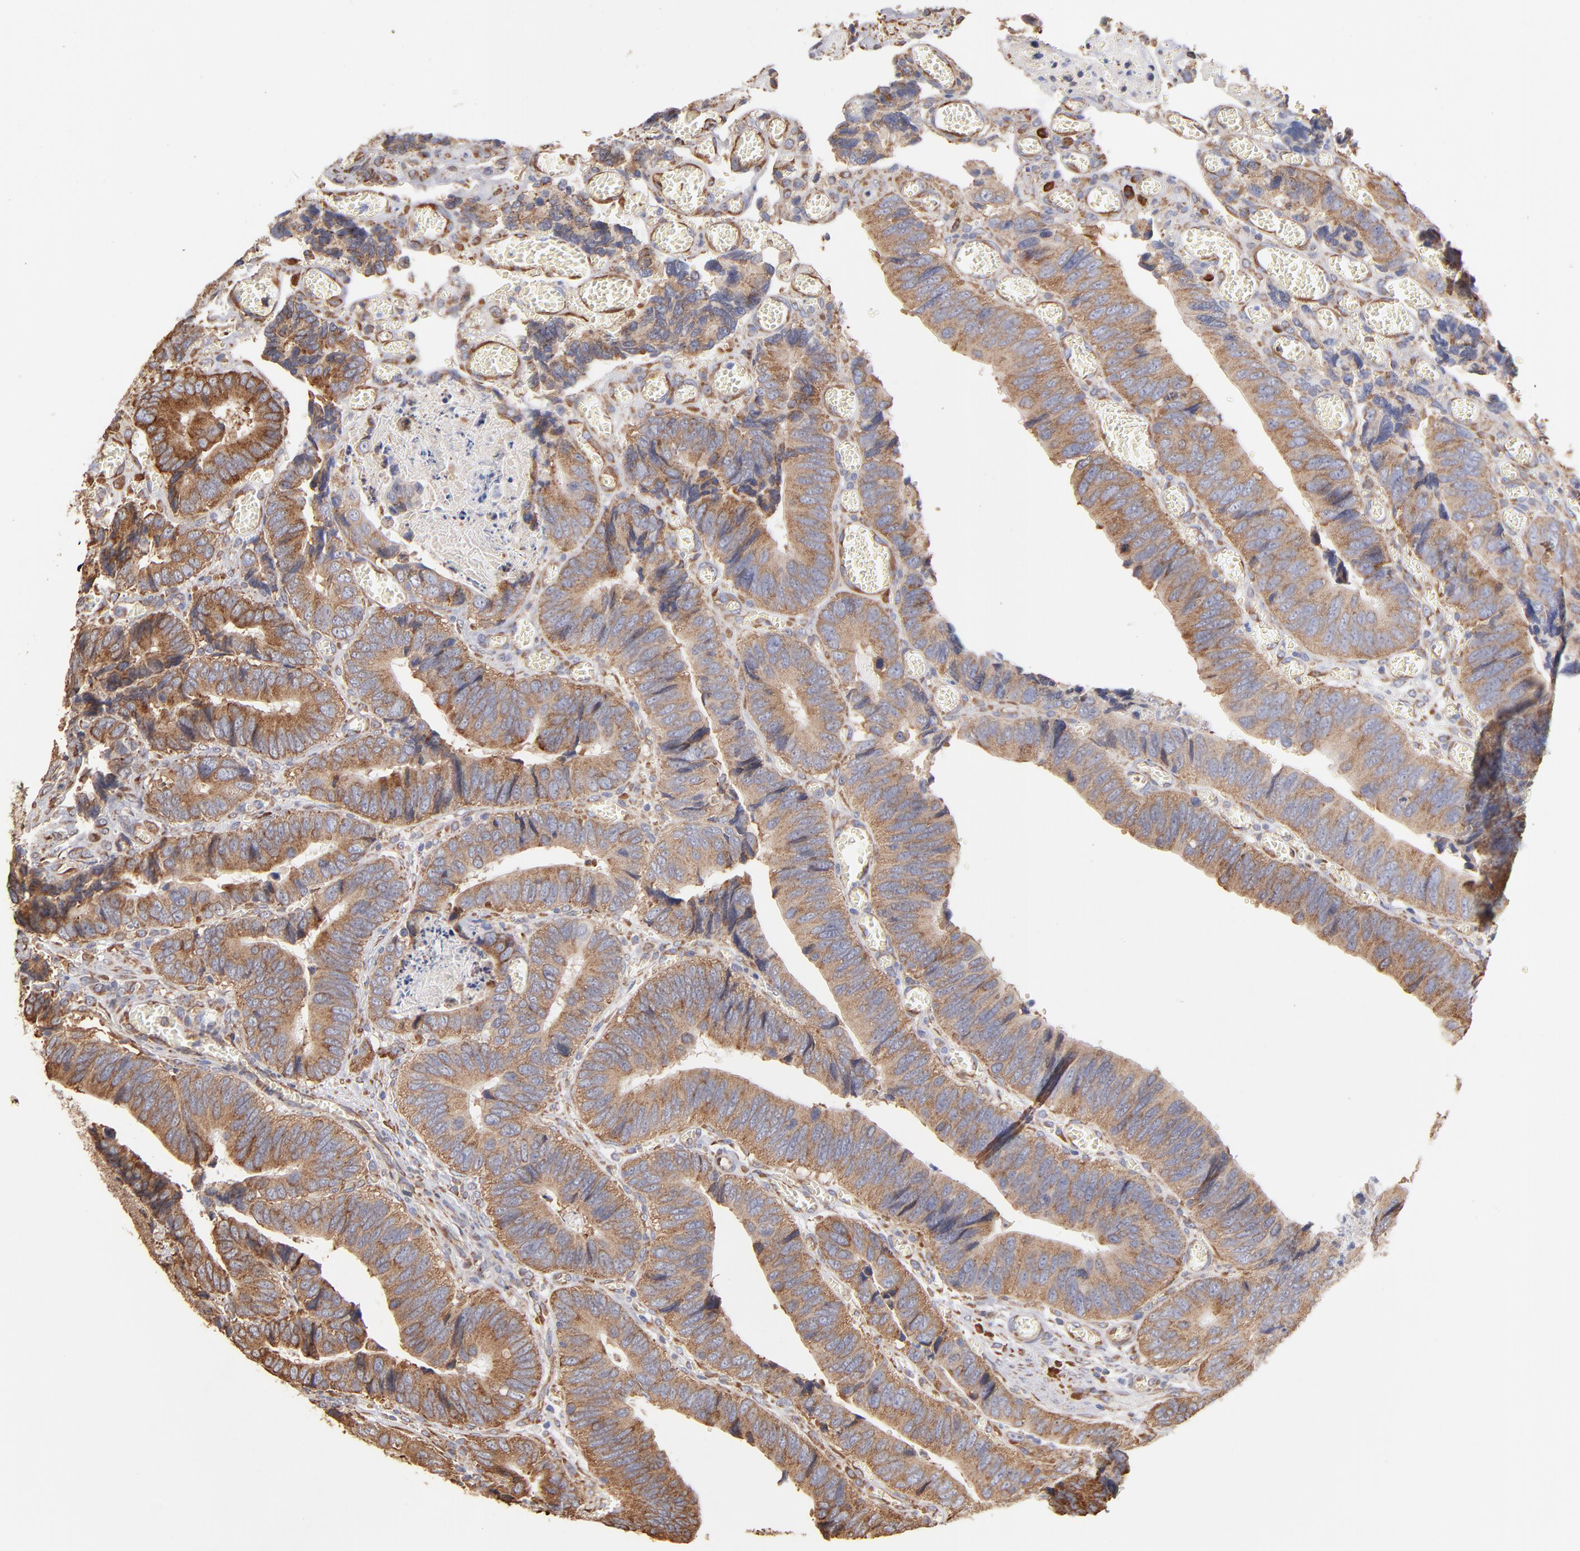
{"staining": {"intensity": "moderate", "quantity": ">75%", "location": "cytoplasmic/membranous"}, "tissue": "colorectal cancer", "cell_type": "Tumor cells", "image_type": "cancer", "snomed": [{"axis": "morphology", "description": "Adenocarcinoma, NOS"}, {"axis": "topography", "description": "Colon"}], "caption": "Immunohistochemistry (DAB (3,3'-diaminobenzidine)) staining of human adenocarcinoma (colorectal) demonstrates moderate cytoplasmic/membranous protein positivity in about >75% of tumor cells.", "gene": "RPL9", "patient": {"sex": "male", "age": 72}}